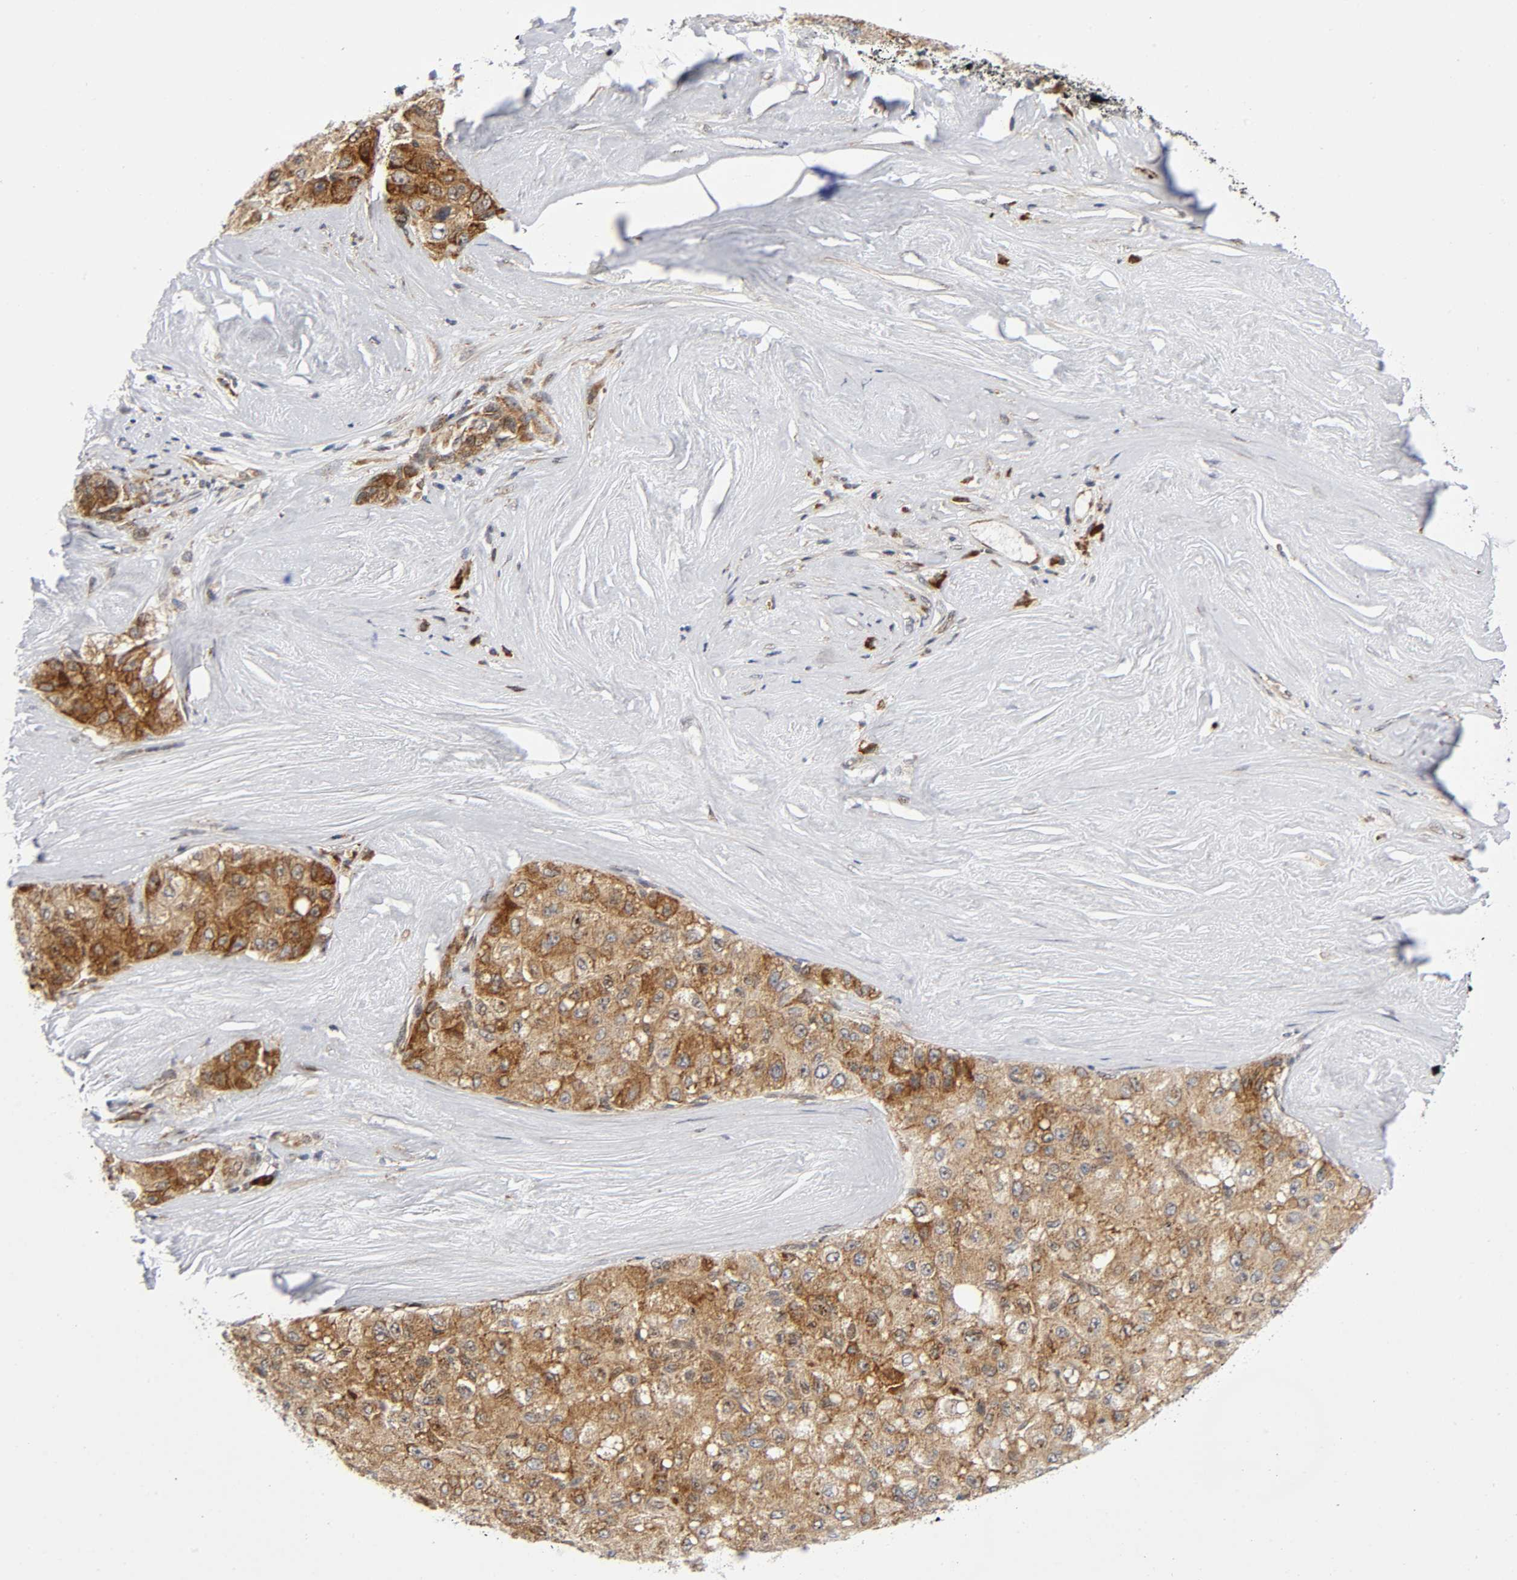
{"staining": {"intensity": "moderate", "quantity": ">75%", "location": "cytoplasmic/membranous"}, "tissue": "liver cancer", "cell_type": "Tumor cells", "image_type": "cancer", "snomed": [{"axis": "morphology", "description": "Carcinoma, Hepatocellular, NOS"}, {"axis": "topography", "description": "Liver"}], "caption": "Moderate cytoplasmic/membranous positivity for a protein is identified in approximately >75% of tumor cells of liver hepatocellular carcinoma using immunohistochemistry.", "gene": "EIF5", "patient": {"sex": "male", "age": 80}}